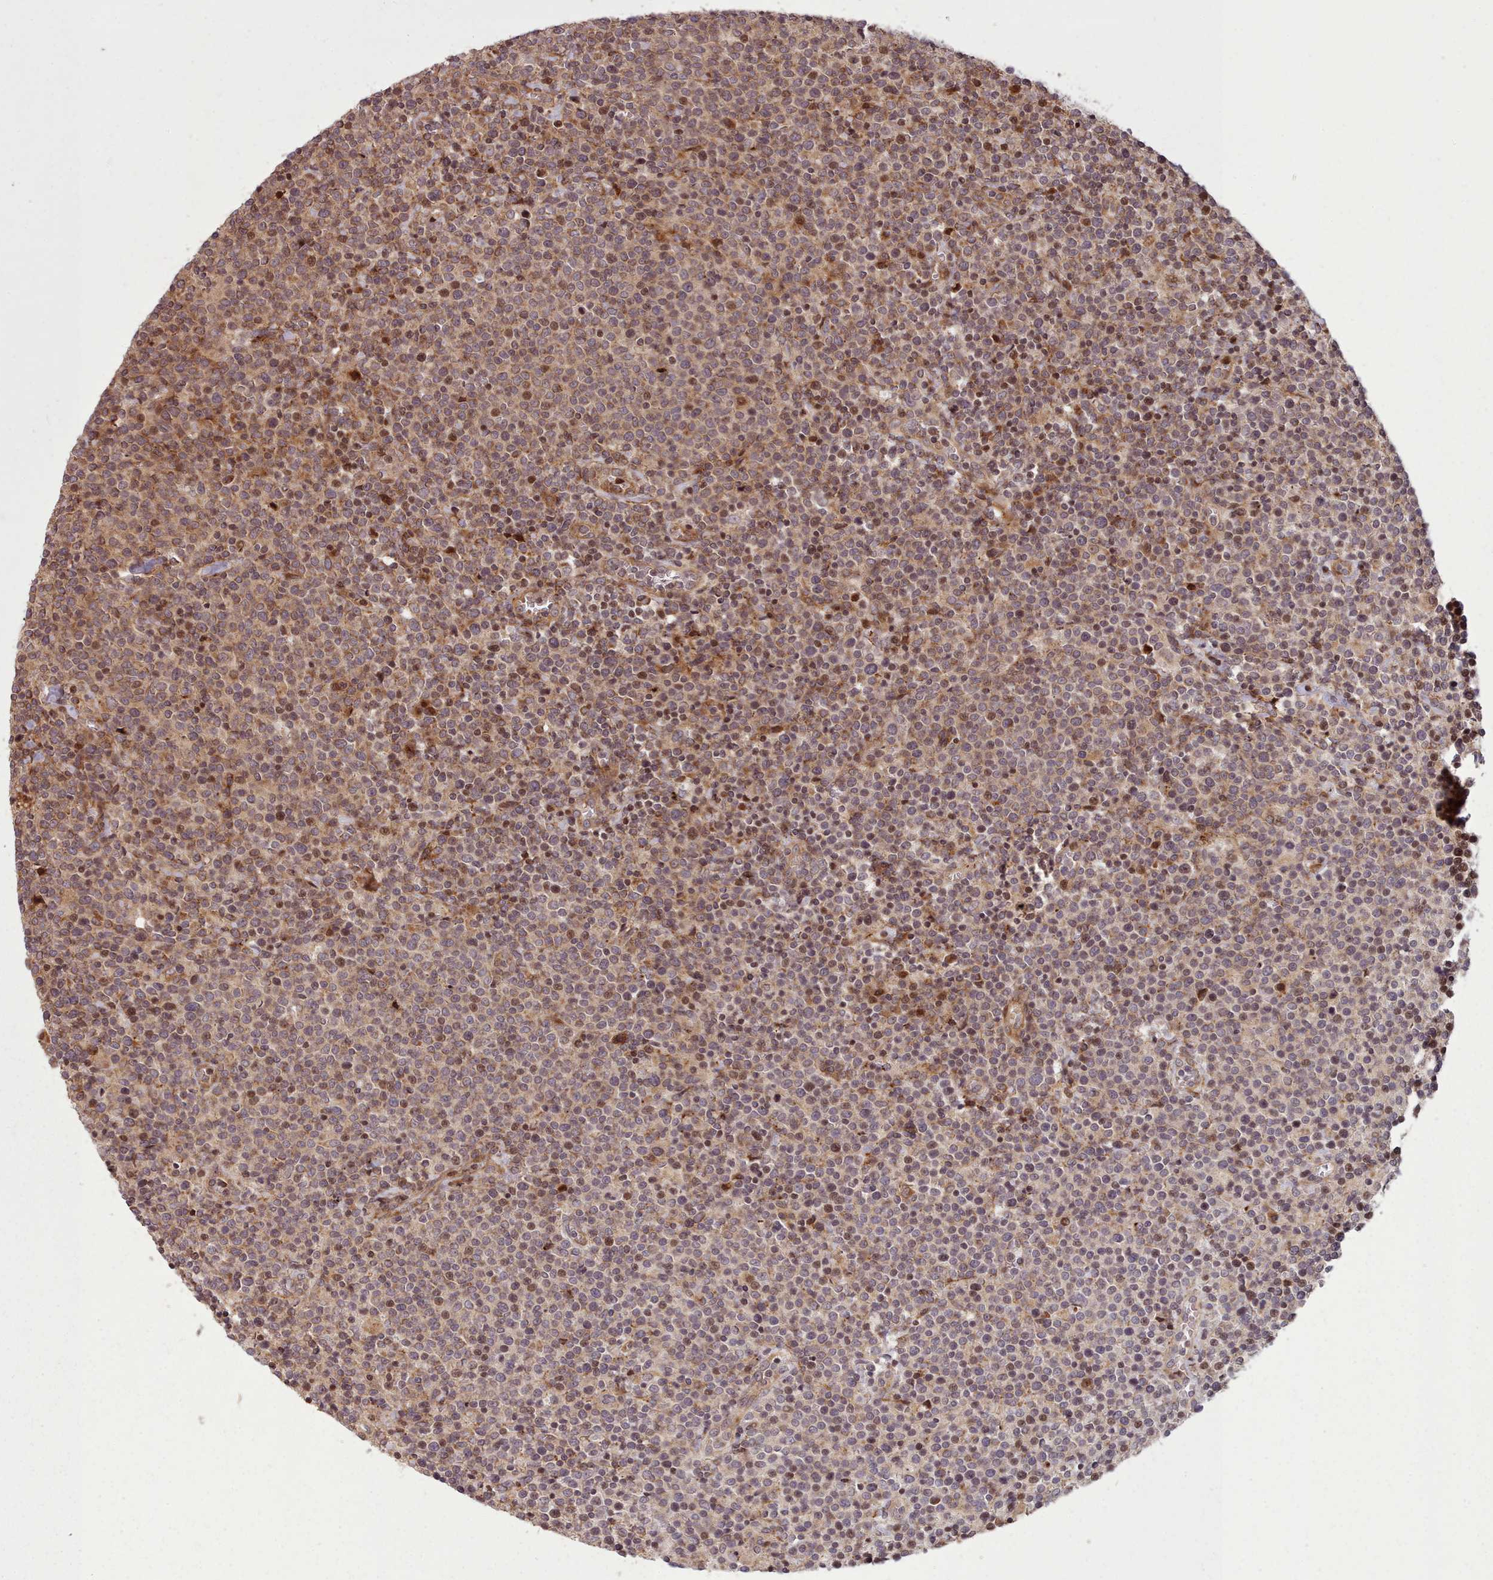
{"staining": {"intensity": "strong", "quantity": "<25%", "location": "cytoplasmic/membranous,nuclear"}, "tissue": "lymphoma", "cell_type": "Tumor cells", "image_type": "cancer", "snomed": [{"axis": "morphology", "description": "Malignant lymphoma, non-Hodgkin's type, High grade"}, {"axis": "topography", "description": "Lymph node"}], "caption": "This is an image of immunohistochemistry (IHC) staining of lymphoma, which shows strong staining in the cytoplasmic/membranous and nuclear of tumor cells.", "gene": "NLRP7", "patient": {"sex": "male", "age": 61}}